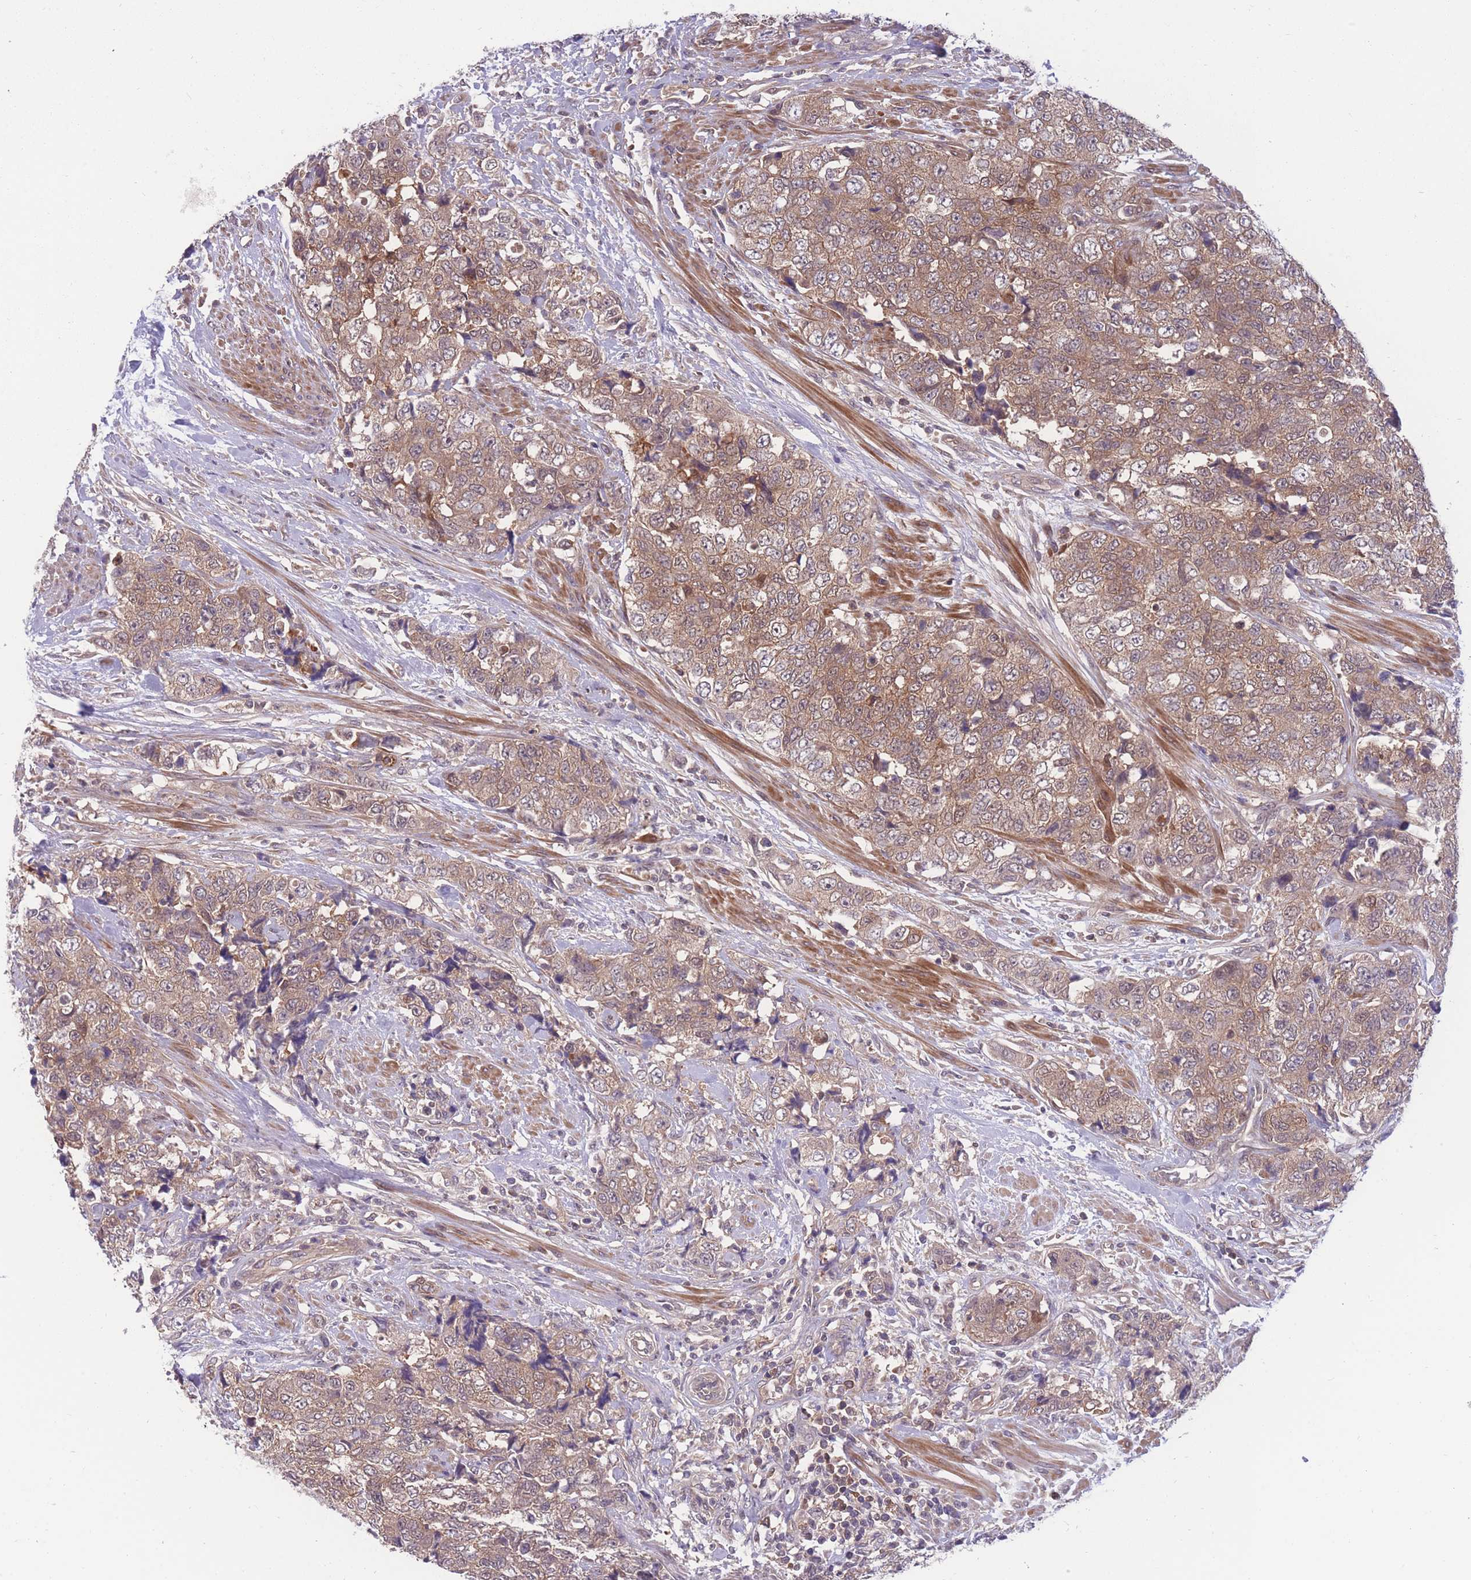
{"staining": {"intensity": "moderate", "quantity": ">75%", "location": "cytoplasmic/membranous"}, "tissue": "urothelial cancer", "cell_type": "Tumor cells", "image_type": "cancer", "snomed": [{"axis": "morphology", "description": "Urothelial carcinoma, High grade"}, {"axis": "topography", "description": "Urinary bladder"}], "caption": "Immunohistochemistry (IHC) image of human high-grade urothelial carcinoma stained for a protein (brown), which exhibits medium levels of moderate cytoplasmic/membranous expression in about >75% of tumor cells.", "gene": "UBE2N", "patient": {"sex": "female", "age": 78}}